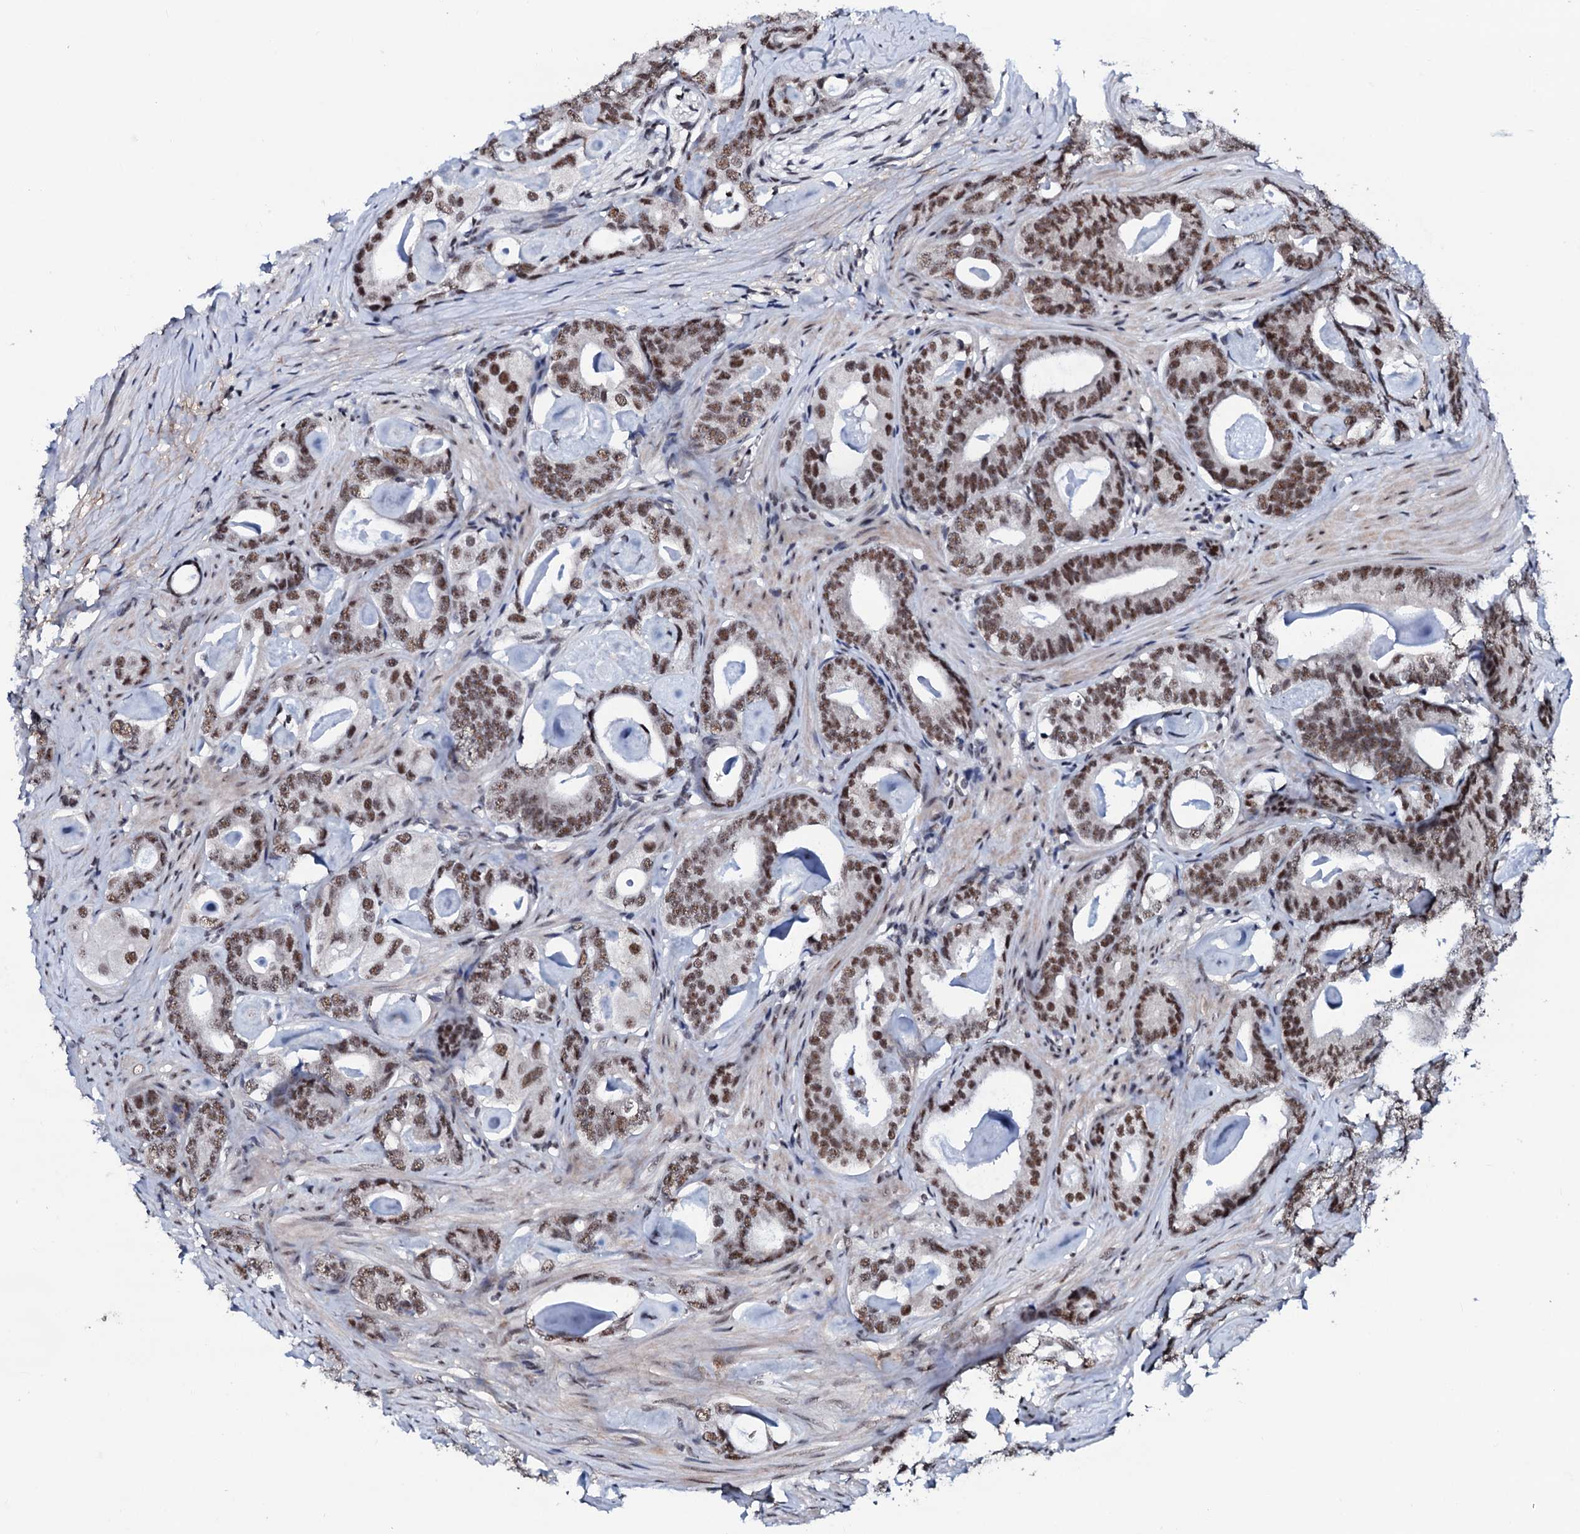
{"staining": {"intensity": "moderate", "quantity": ">75%", "location": "nuclear"}, "tissue": "prostate cancer", "cell_type": "Tumor cells", "image_type": "cancer", "snomed": [{"axis": "morphology", "description": "Adenocarcinoma, Low grade"}, {"axis": "topography", "description": "Prostate"}], "caption": "Brown immunohistochemical staining in human prostate cancer displays moderate nuclear staining in about >75% of tumor cells. (DAB (3,3'-diaminobenzidine) IHC with brightfield microscopy, high magnification).", "gene": "PRPF18", "patient": {"sex": "male", "age": 63}}